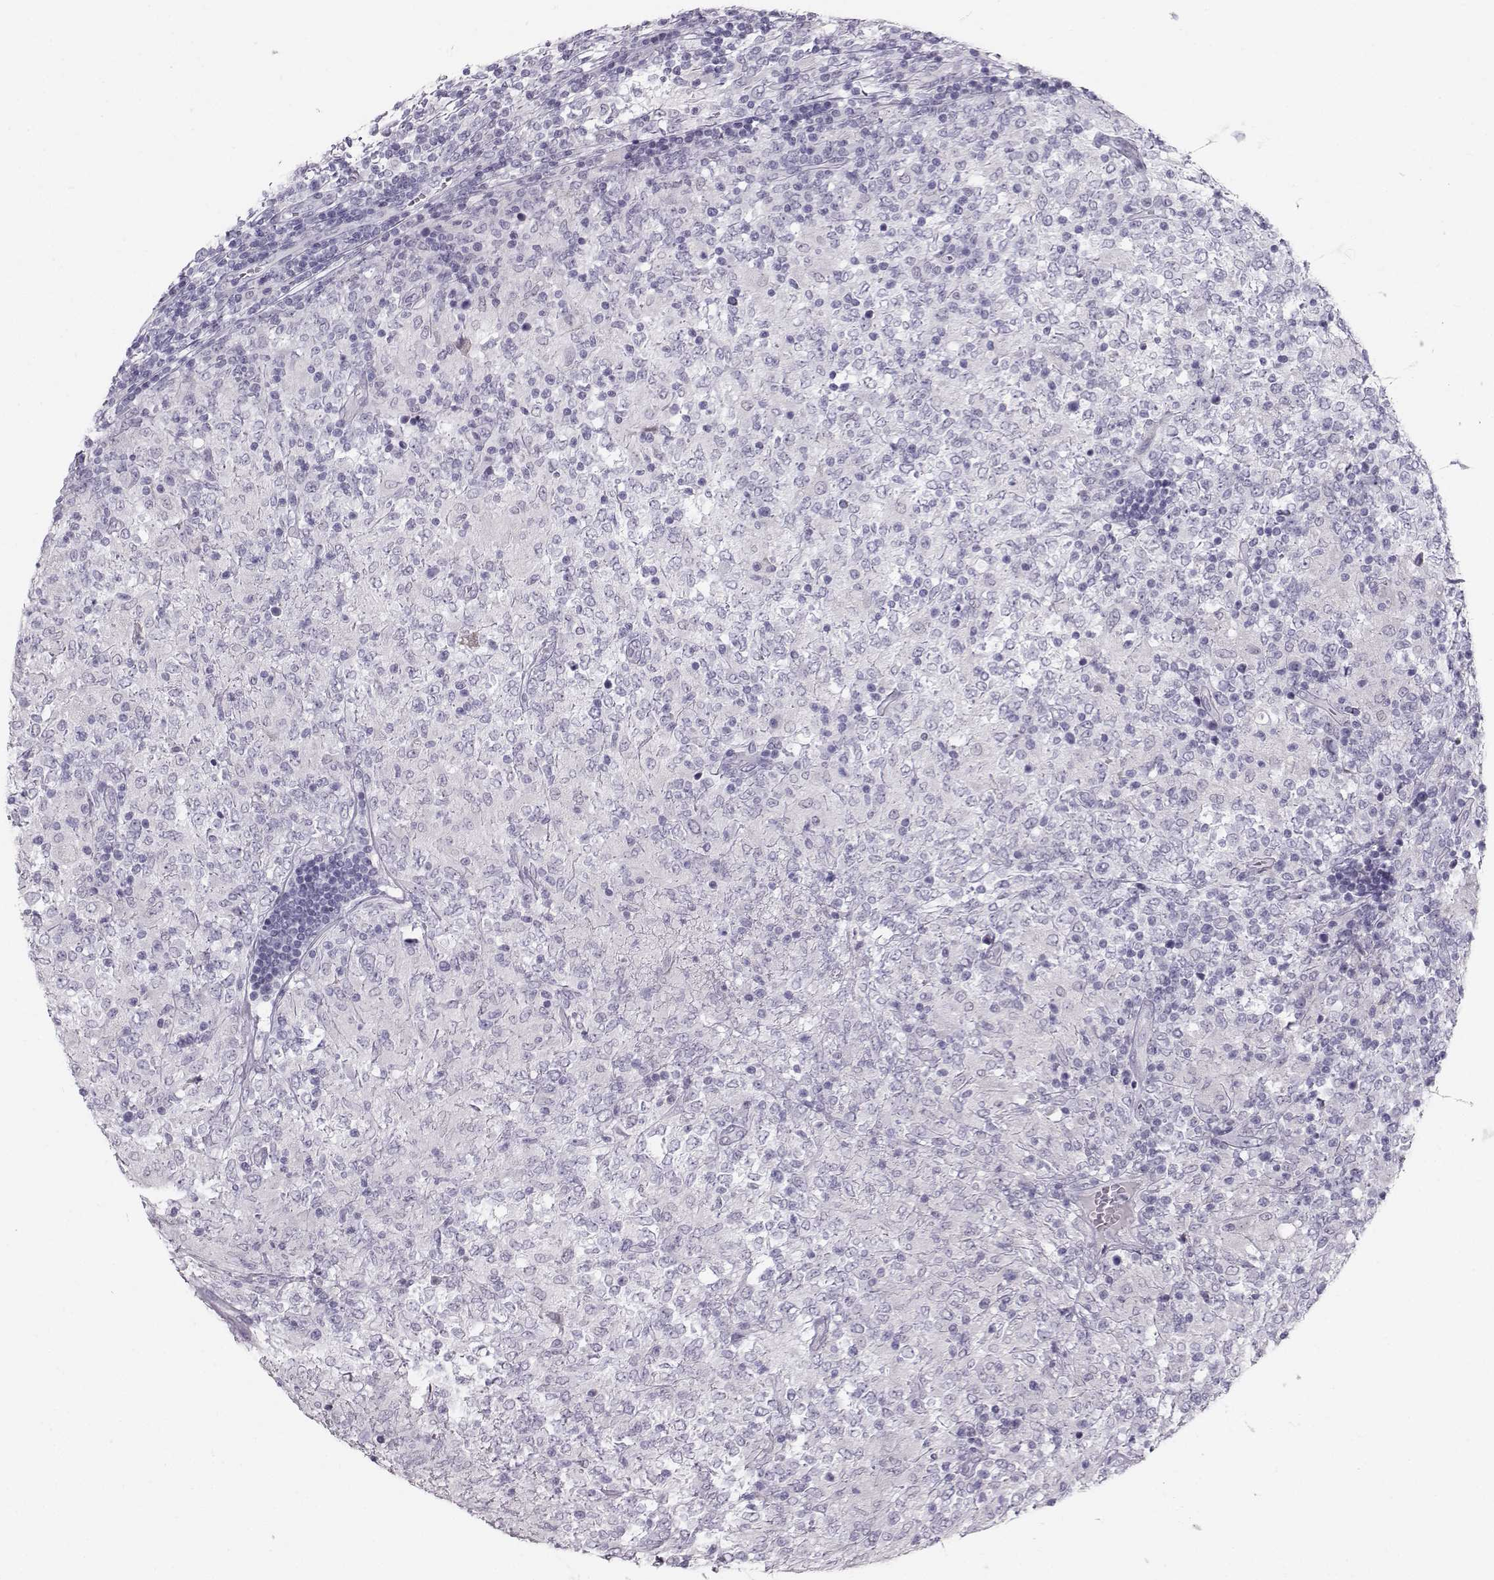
{"staining": {"intensity": "negative", "quantity": "none", "location": "none"}, "tissue": "lymphoma", "cell_type": "Tumor cells", "image_type": "cancer", "snomed": [{"axis": "morphology", "description": "Malignant lymphoma, non-Hodgkin's type, High grade"}, {"axis": "topography", "description": "Lymph node"}], "caption": "A histopathology image of human malignant lymphoma, non-Hodgkin's type (high-grade) is negative for staining in tumor cells.", "gene": "CASR", "patient": {"sex": "female", "age": 84}}